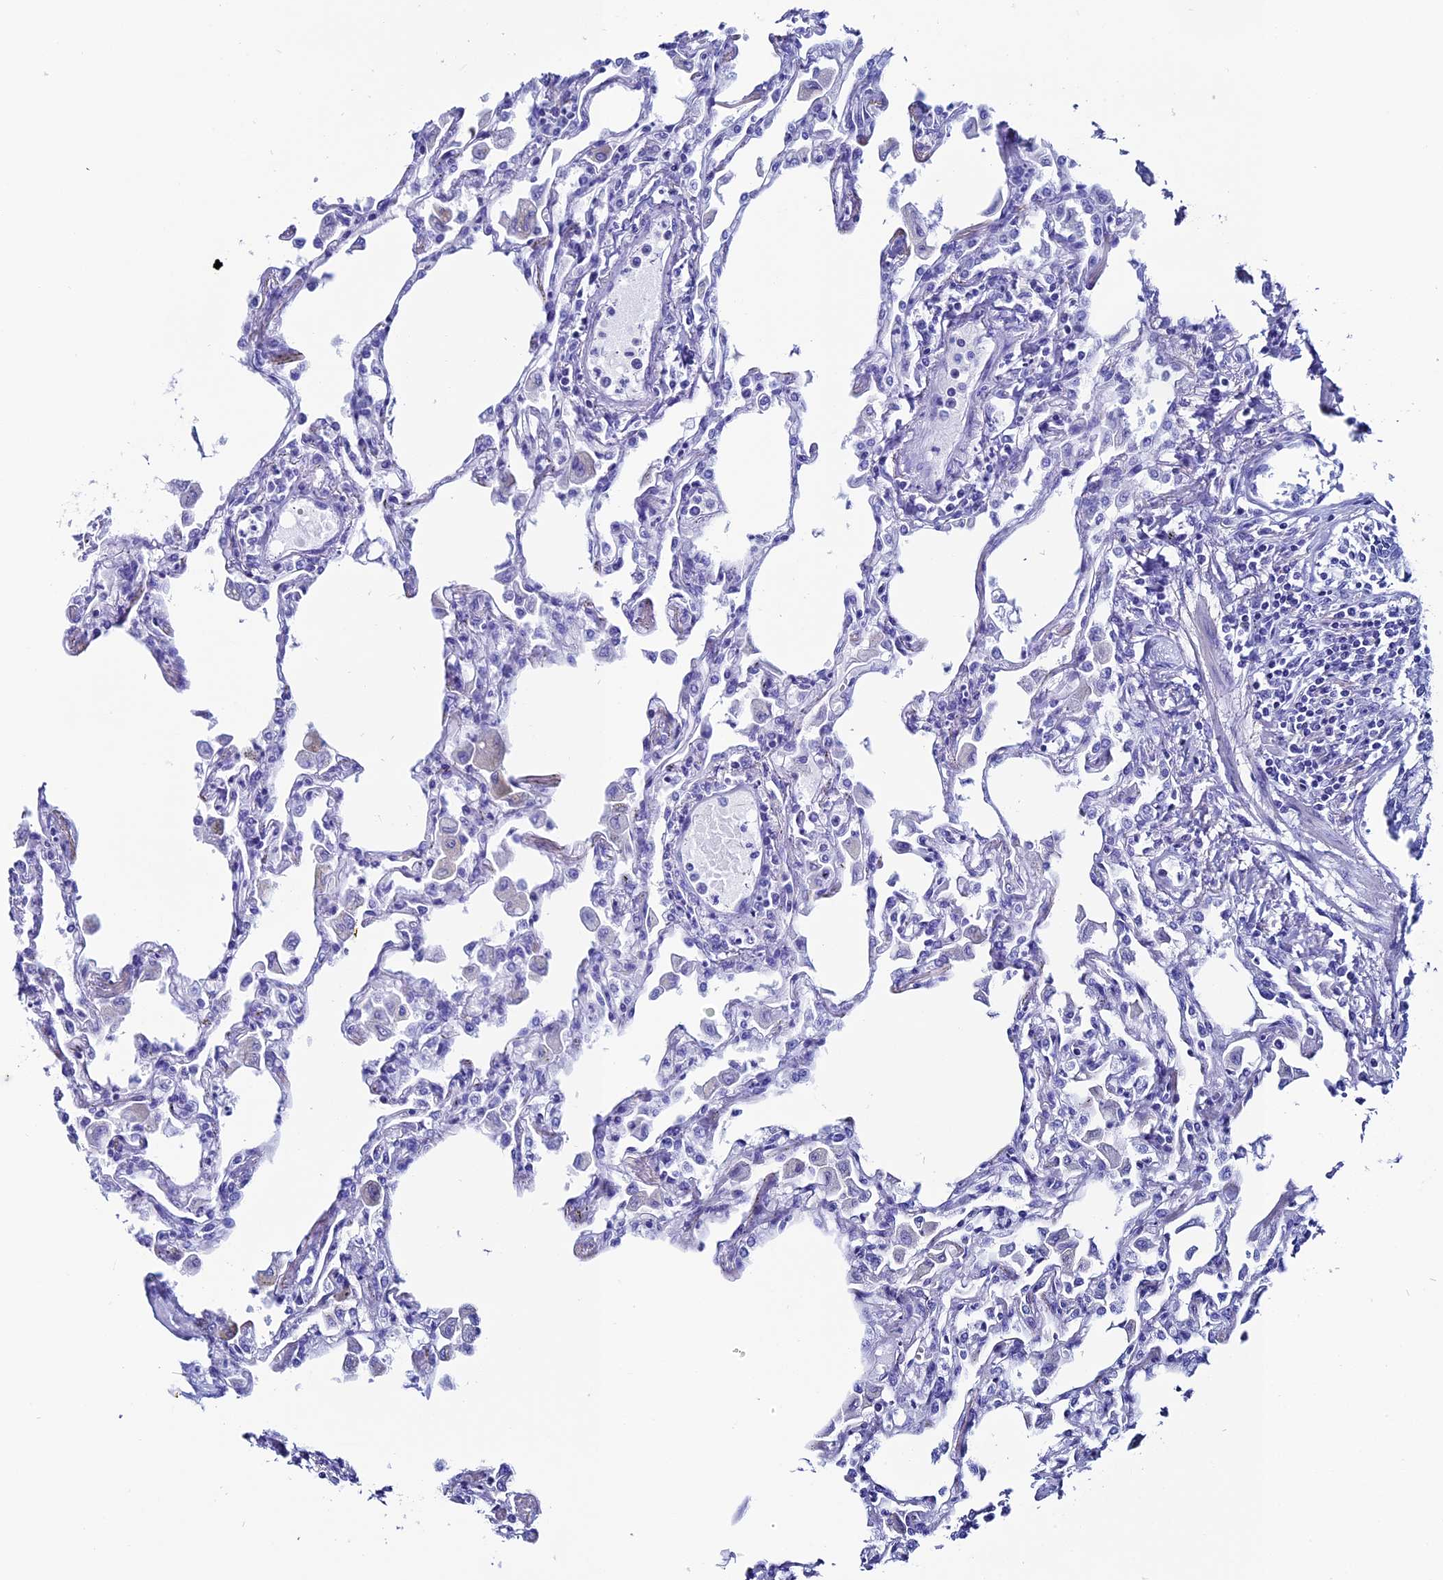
{"staining": {"intensity": "negative", "quantity": "none", "location": "none"}, "tissue": "lung", "cell_type": "Alveolar cells", "image_type": "normal", "snomed": [{"axis": "morphology", "description": "Normal tissue, NOS"}, {"axis": "topography", "description": "Bronchus"}, {"axis": "topography", "description": "Lung"}], "caption": "The immunohistochemistry histopathology image has no significant expression in alveolar cells of lung. The staining is performed using DAB brown chromogen with nuclei counter-stained in using hematoxylin.", "gene": "ANKRD29", "patient": {"sex": "female", "age": 49}}